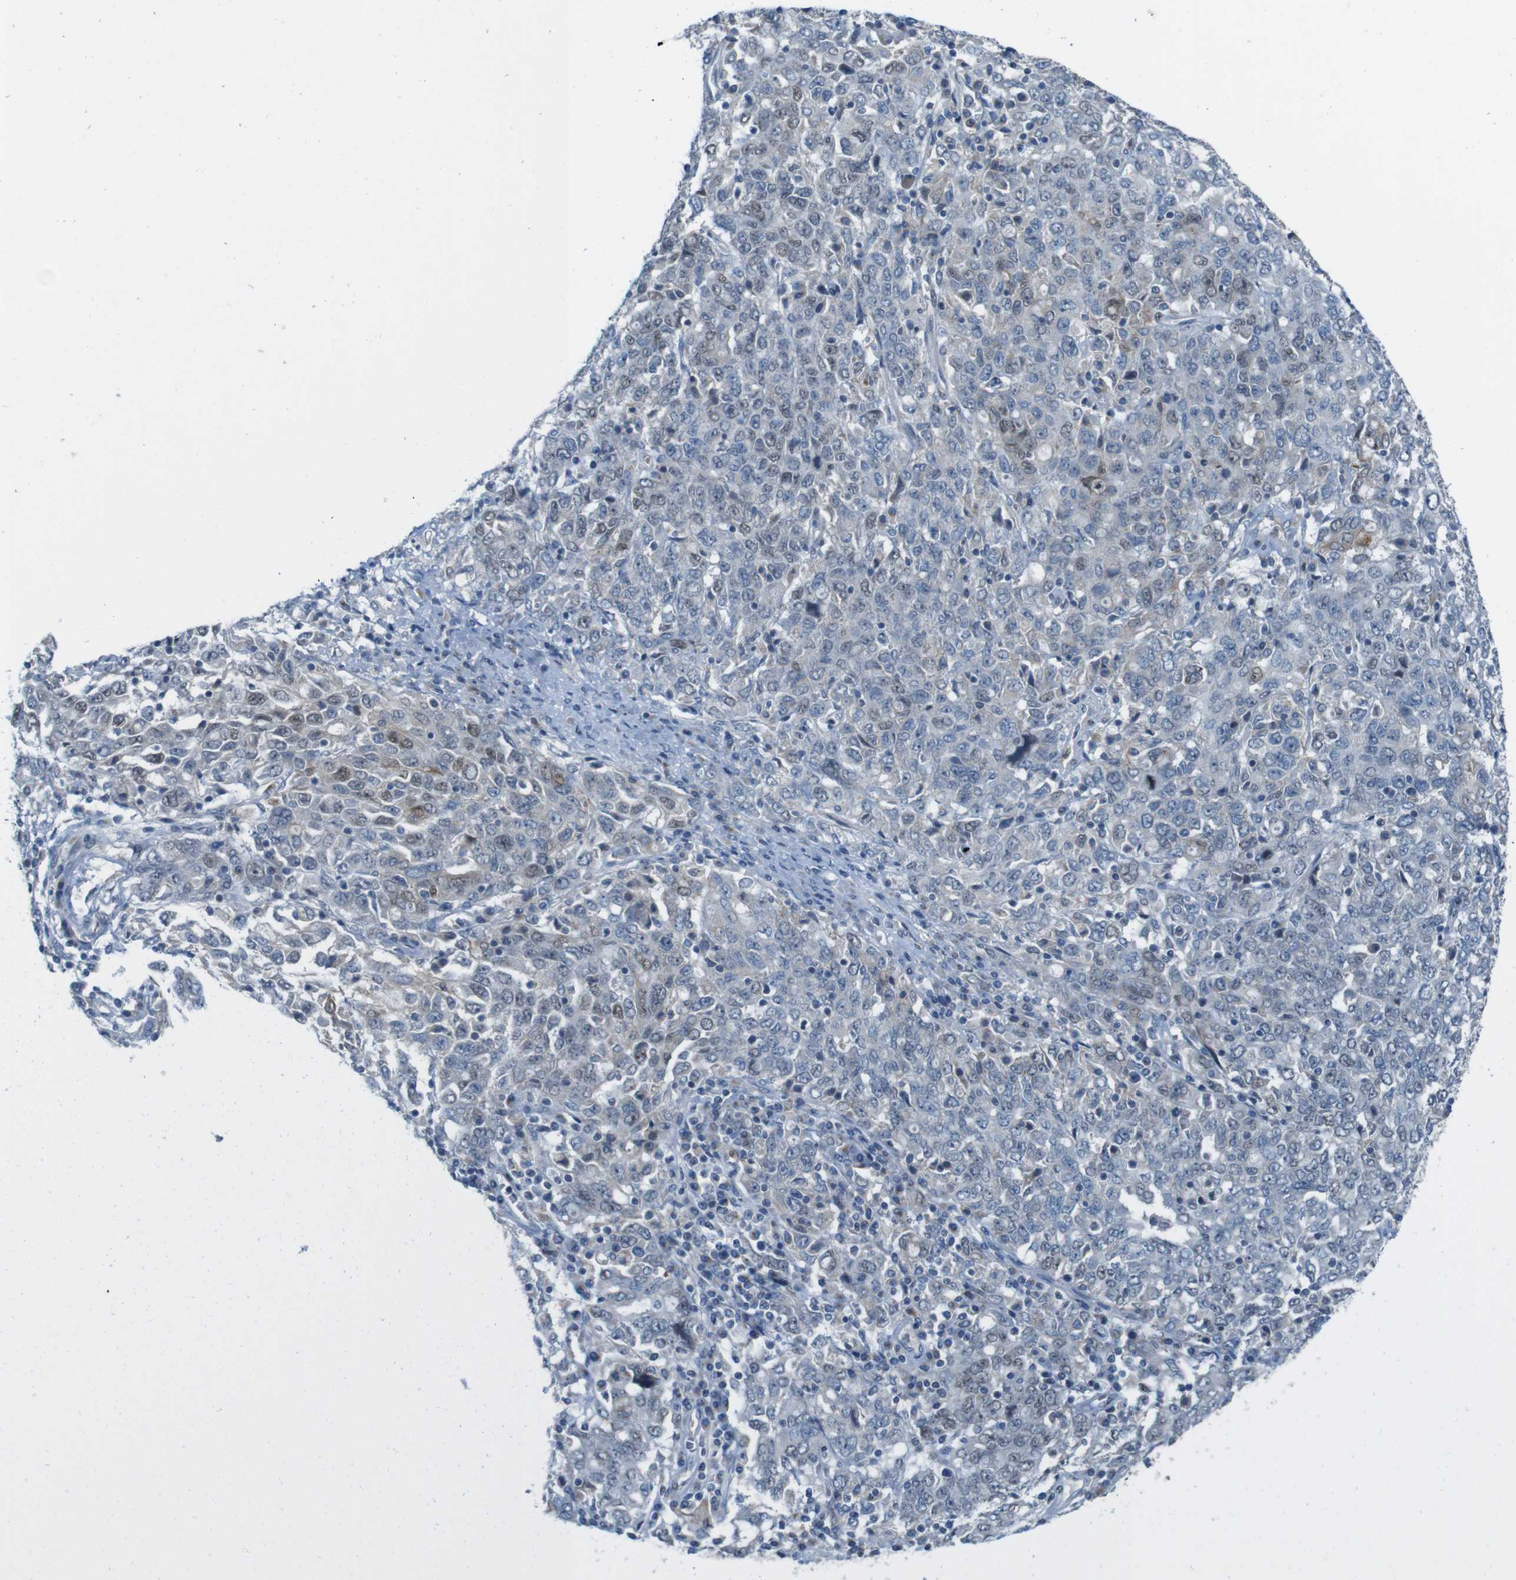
{"staining": {"intensity": "weak", "quantity": "<25%", "location": "cytoplasmic/membranous,nuclear"}, "tissue": "ovarian cancer", "cell_type": "Tumor cells", "image_type": "cancer", "snomed": [{"axis": "morphology", "description": "Carcinoma, endometroid"}, {"axis": "topography", "description": "Ovary"}], "caption": "Immunohistochemical staining of human endometroid carcinoma (ovarian) demonstrates no significant expression in tumor cells. (Stains: DAB (3,3'-diaminobenzidine) immunohistochemistry with hematoxylin counter stain, Microscopy: brightfield microscopy at high magnification).", "gene": "SKI", "patient": {"sex": "female", "age": 62}}